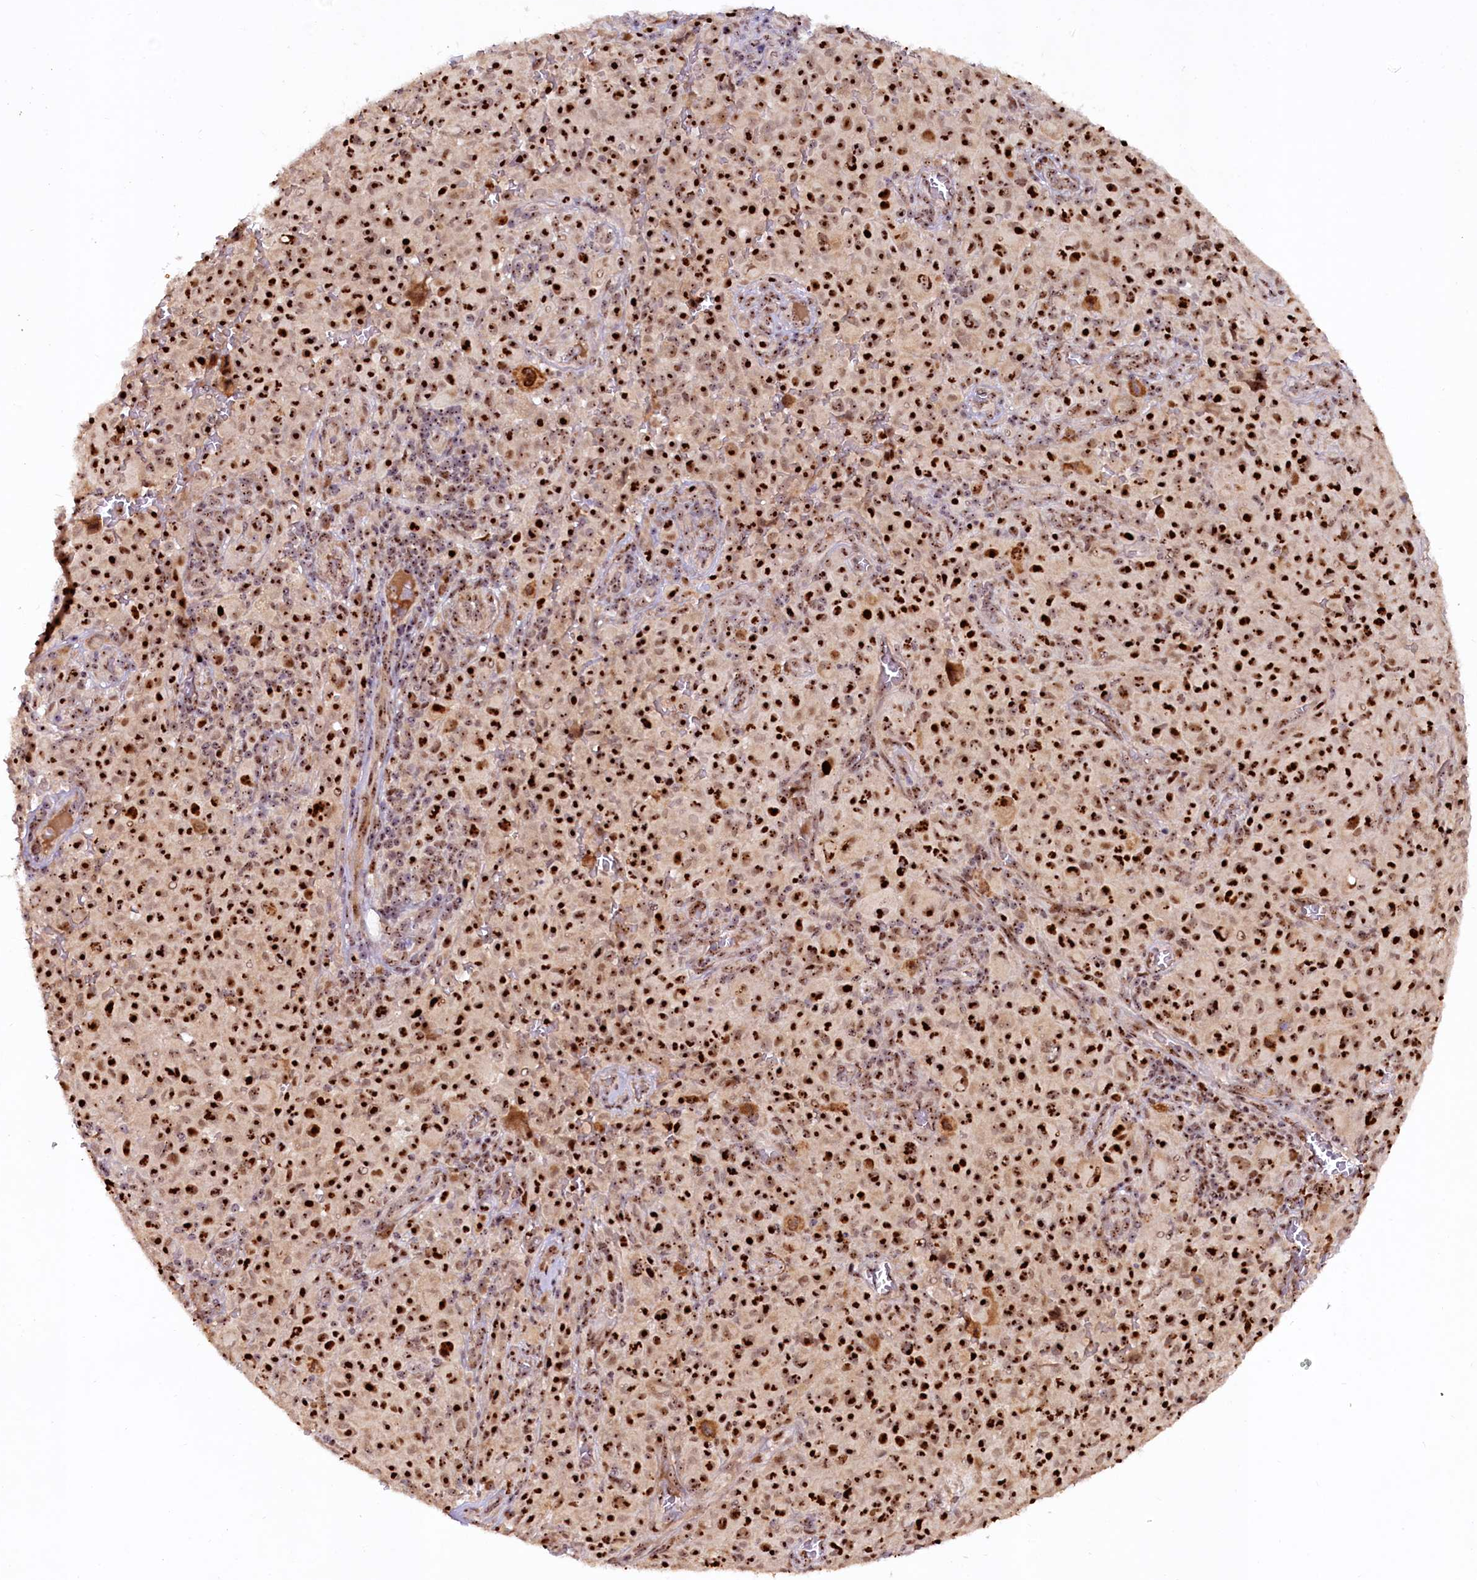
{"staining": {"intensity": "strong", "quantity": ">75%", "location": "nuclear"}, "tissue": "melanoma", "cell_type": "Tumor cells", "image_type": "cancer", "snomed": [{"axis": "morphology", "description": "Malignant melanoma, NOS"}, {"axis": "topography", "description": "Skin"}], "caption": "A brown stain highlights strong nuclear expression of a protein in human malignant melanoma tumor cells.", "gene": "TCOF1", "patient": {"sex": "female", "age": 82}}